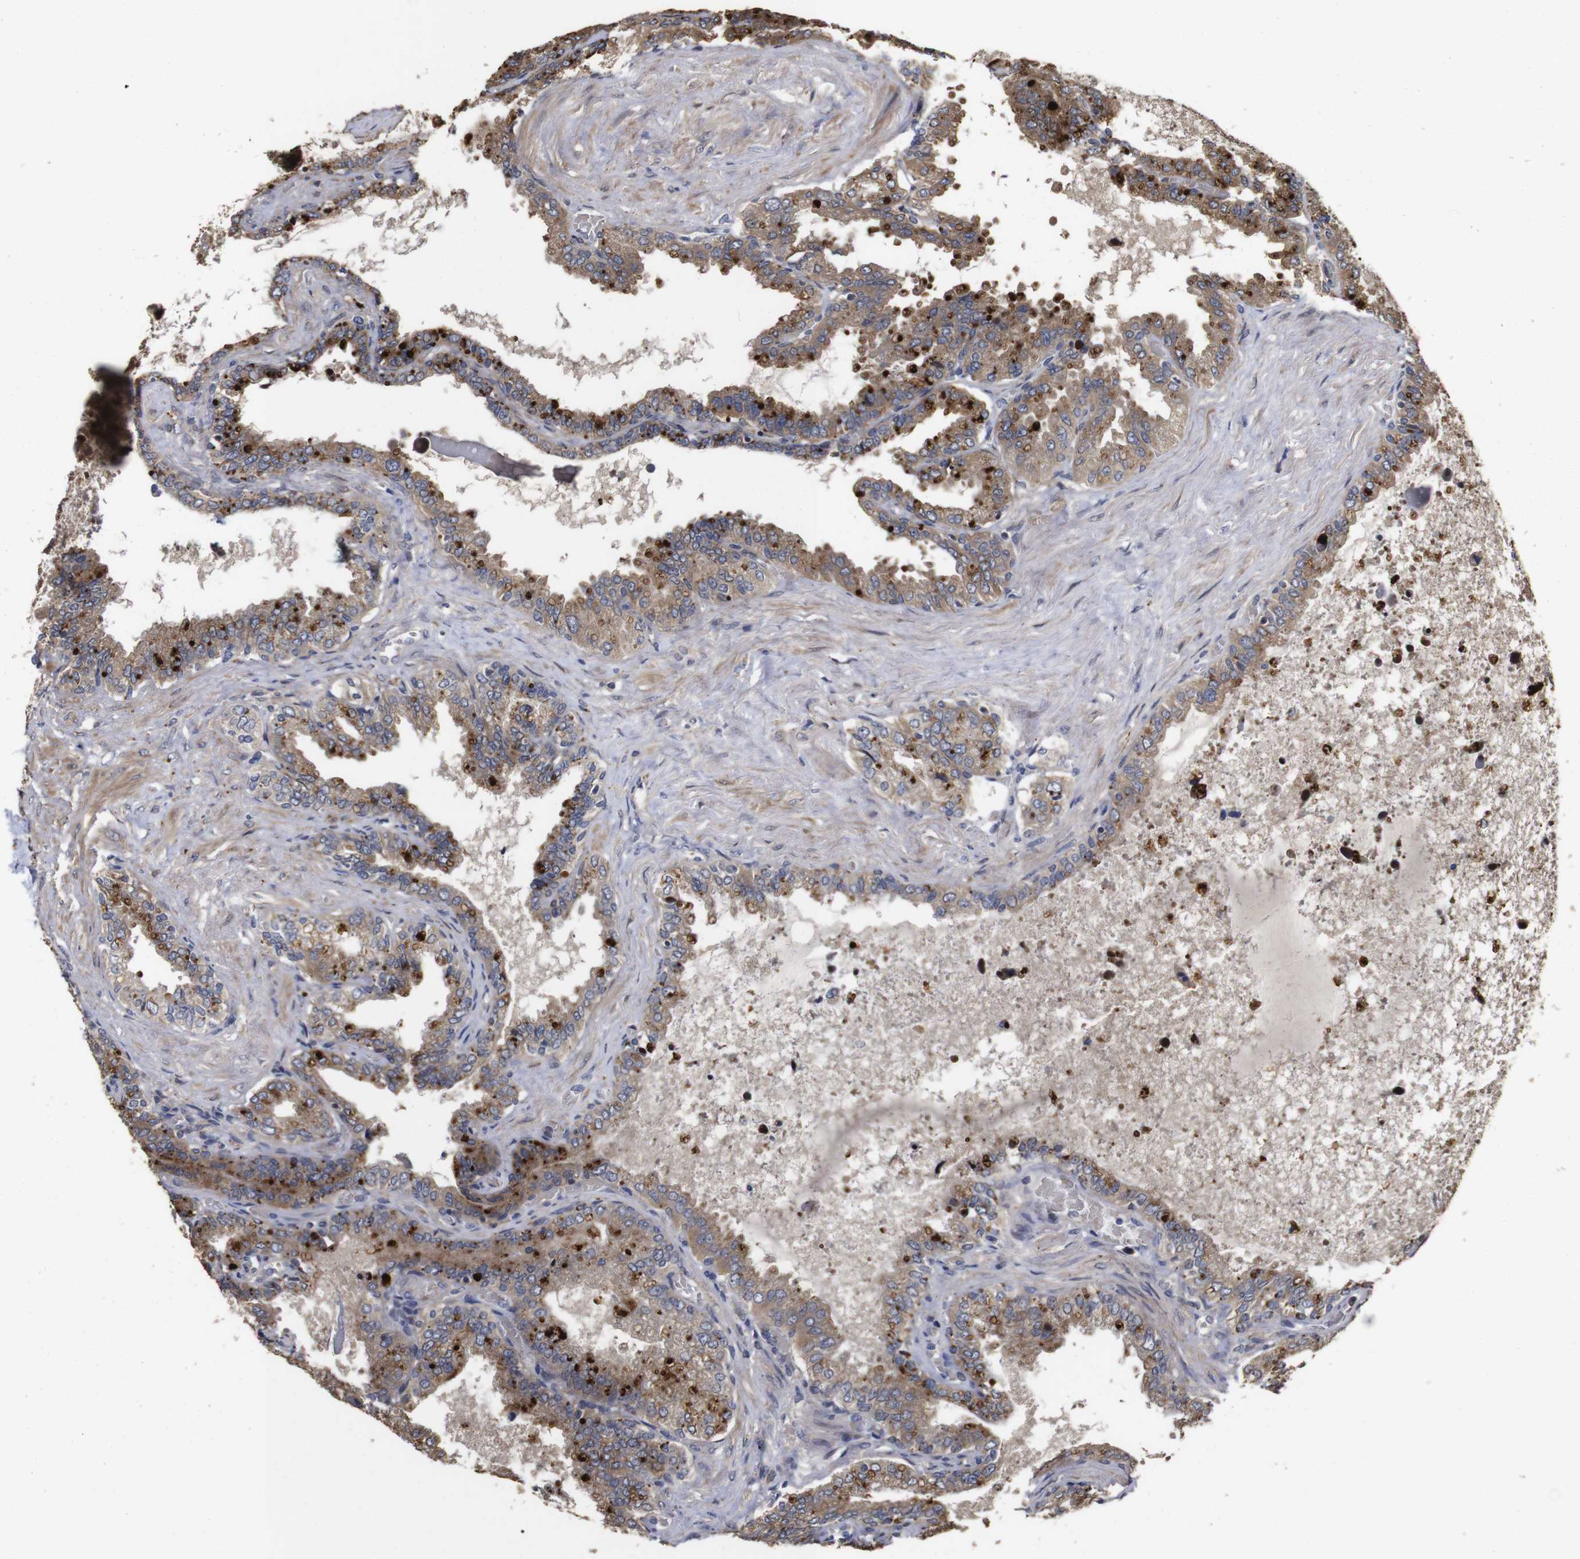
{"staining": {"intensity": "moderate", "quantity": ">75%", "location": "cytoplasmic/membranous"}, "tissue": "seminal vesicle", "cell_type": "Glandular cells", "image_type": "normal", "snomed": [{"axis": "morphology", "description": "Normal tissue, NOS"}, {"axis": "topography", "description": "Seminal veicle"}], "caption": "Approximately >75% of glandular cells in normal human seminal vesicle exhibit moderate cytoplasmic/membranous protein expression as visualized by brown immunohistochemical staining.", "gene": "PTPN14", "patient": {"sex": "male", "age": 46}}